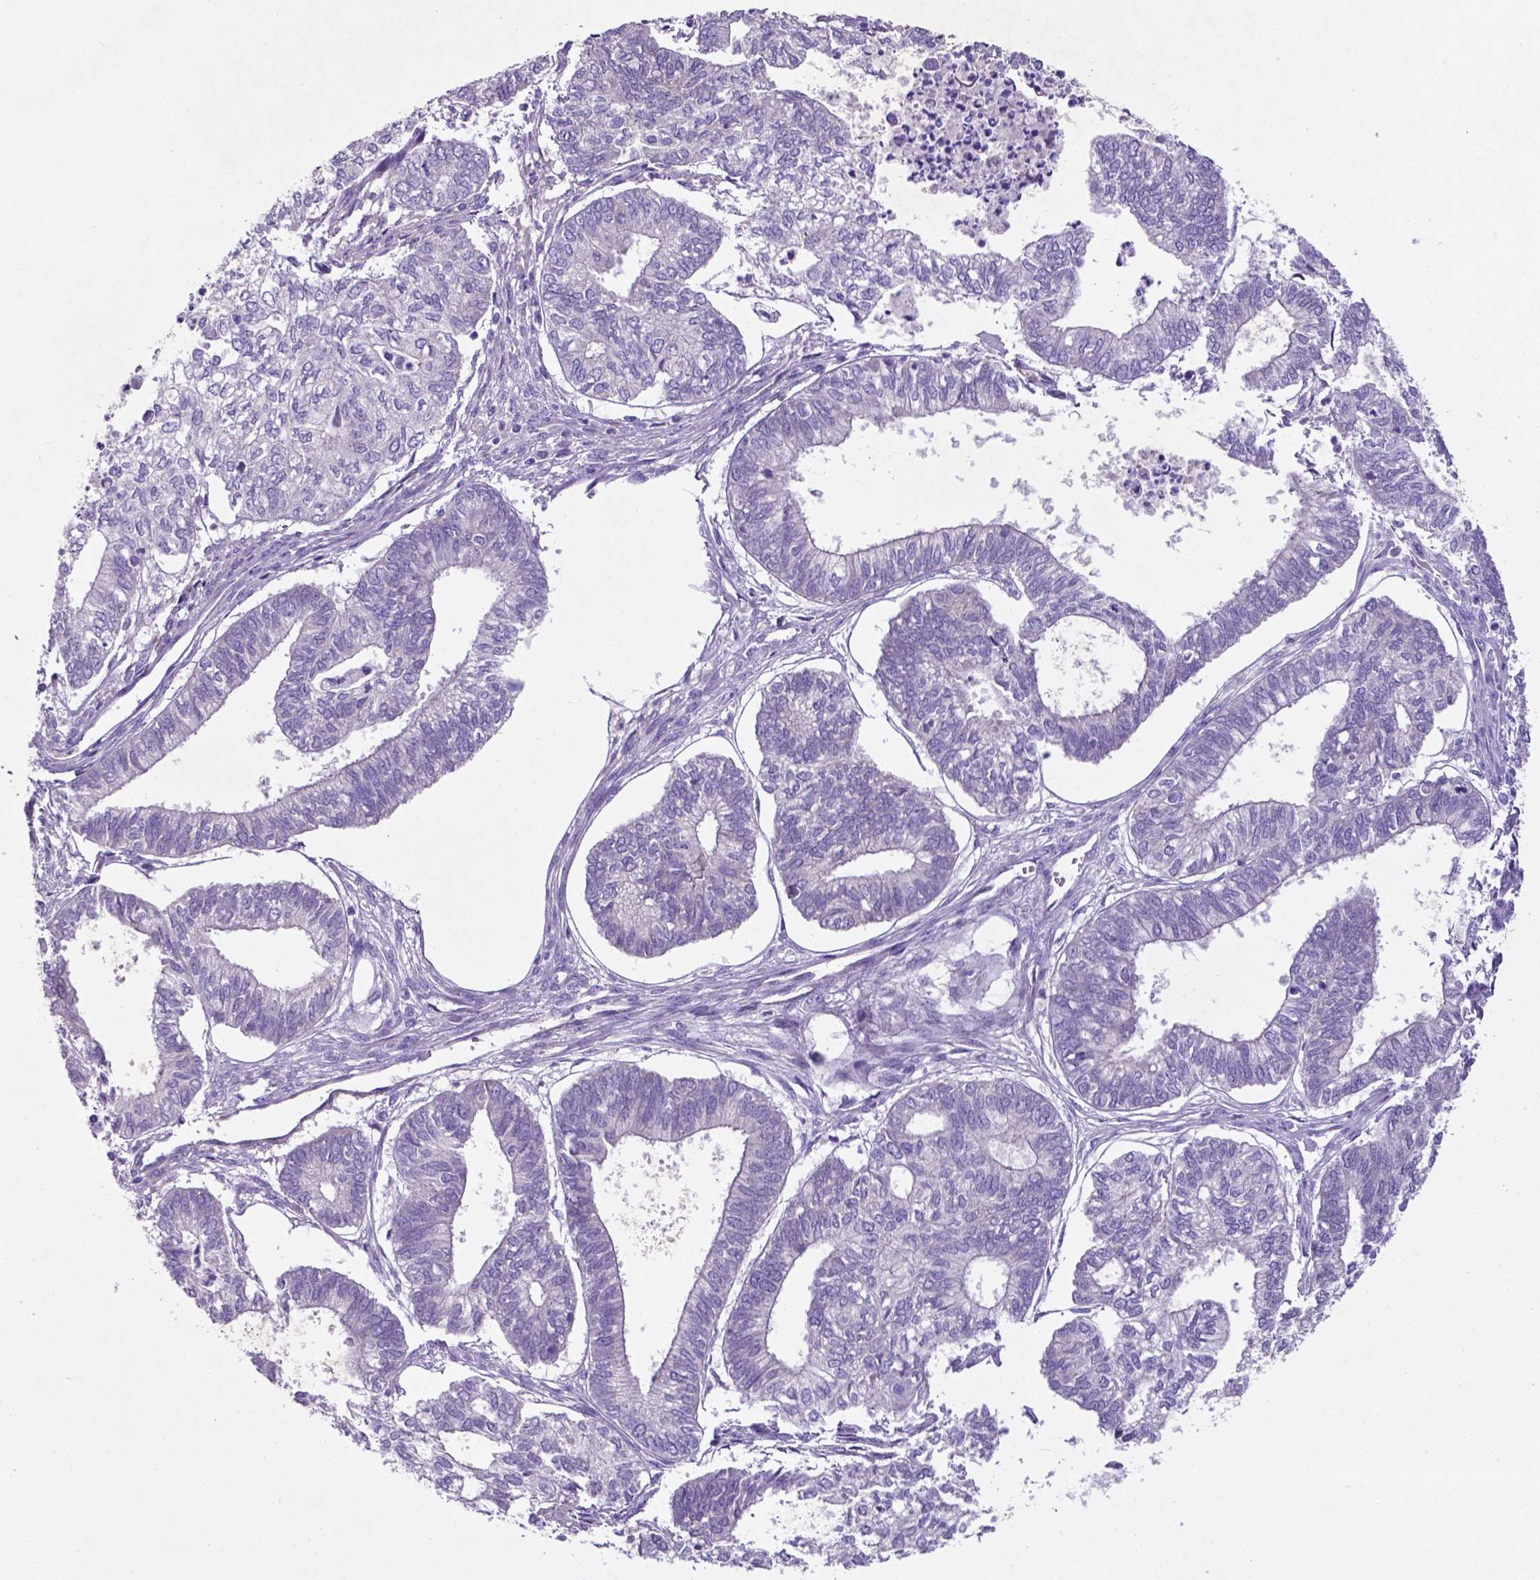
{"staining": {"intensity": "negative", "quantity": "none", "location": "none"}, "tissue": "ovarian cancer", "cell_type": "Tumor cells", "image_type": "cancer", "snomed": [{"axis": "morphology", "description": "Carcinoma, endometroid"}, {"axis": "topography", "description": "Ovary"}], "caption": "A high-resolution histopathology image shows IHC staining of endometroid carcinoma (ovarian), which shows no significant expression in tumor cells. The staining is performed using DAB (3,3'-diaminobenzidine) brown chromogen with nuclei counter-stained in using hematoxylin.", "gene": "PFKFB4", "patient": {"sex": "female", "age": 64}}